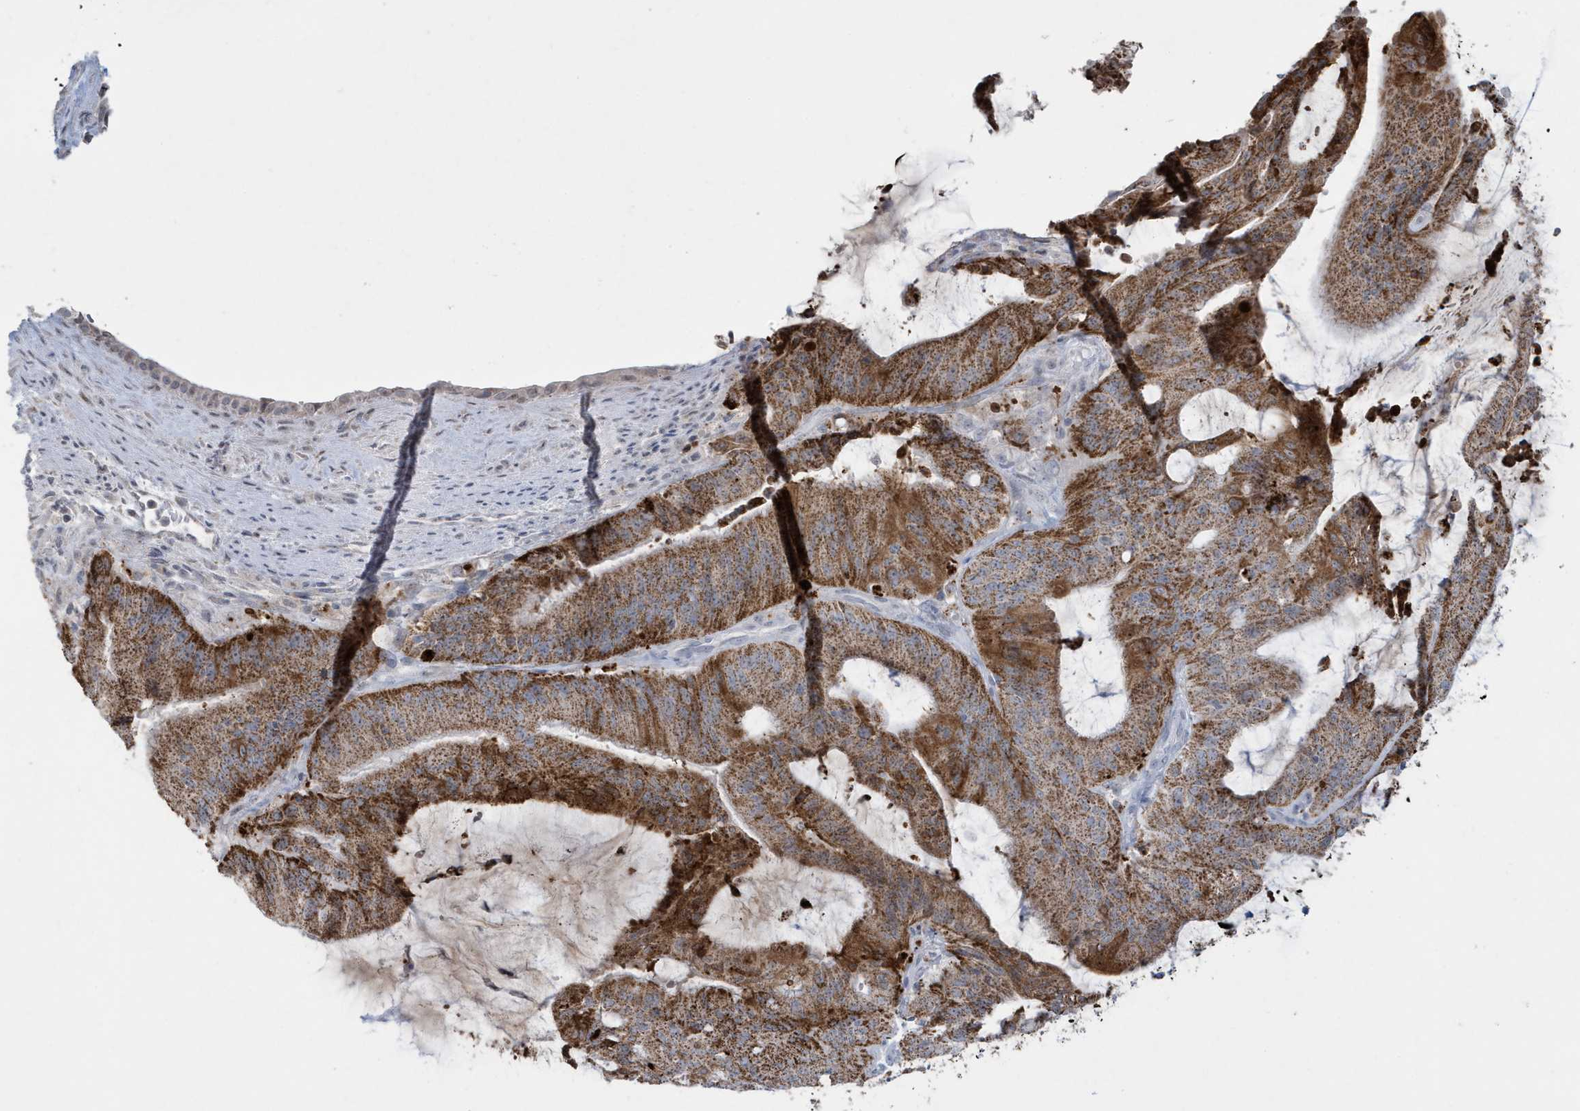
{"staining": {"intensity": "strong", "quantity": ">75%", "location": "cytoplasmic/membranous"}, "tissue": "liver cancer", "cell_type": "Tumor cells", "image_type": "cancer", "snomed": [{"axis": "morphology", "description": "Normal tissue, NOS"}, {"axis": "morphology", "description": "Cholangiocarcinoma"}, {"axis": "topography", "description": "Liver"}, {"axis": "topography", "description": "Peripheral nerve tissue"}], "caption": "Strong cytoplasmic/membranous protein staining is identified in approximately >75% of tumor cells in liver cancer.", "gene": "FNDC1", "patient": {"sex": "female", "age": 73}}